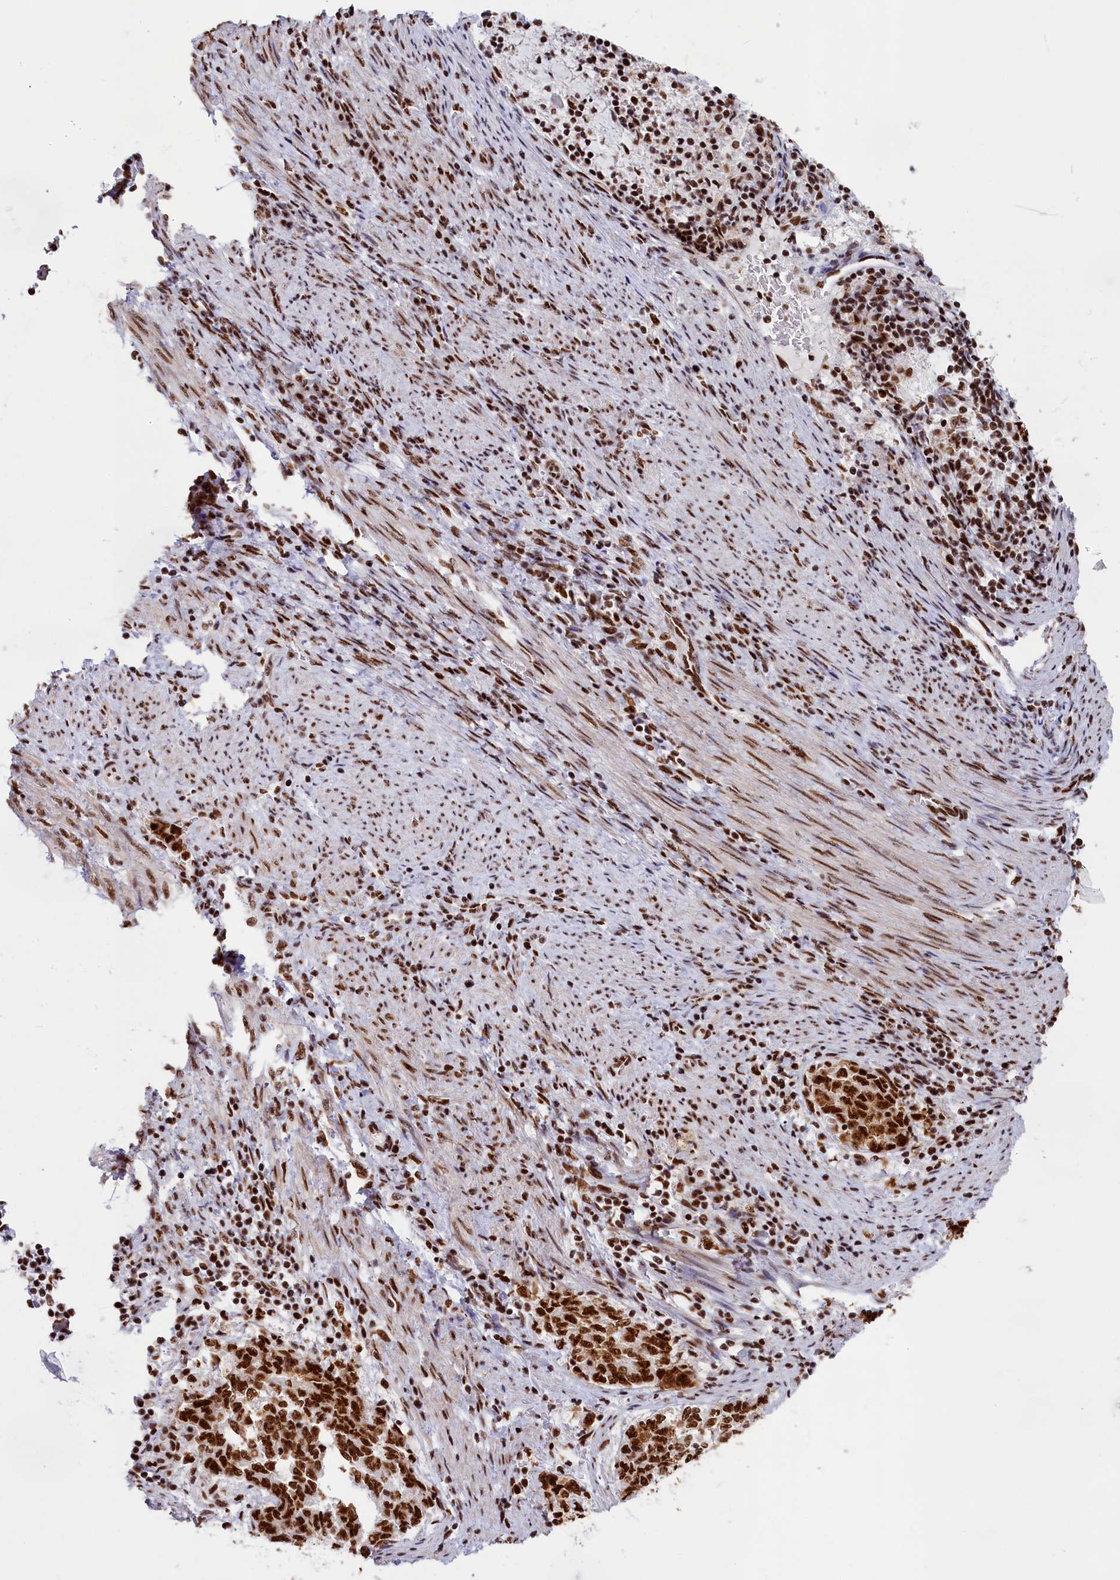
{"staining": {"intensity": "strong", "quantity": ">75%", "location": "nuclear"}, "tissue": "endometrial cancer", "cell_type": "Tumor cells", "image_type": "cancer", "snomed": [{"axis": "morphology", "description": "Adenocarcinoma, NOS"}, {"axis": "topography", "description": "Endometrium"}], "caption": "About >75% of tumor cells in human endometrial cancer (adenocarcinoma) demonstrate strong nuclear protein positivity as visualized by brown immunohistochemical staining.", "gene": "SNRNP70", "patient": {"sex": "female", "age": 80}}